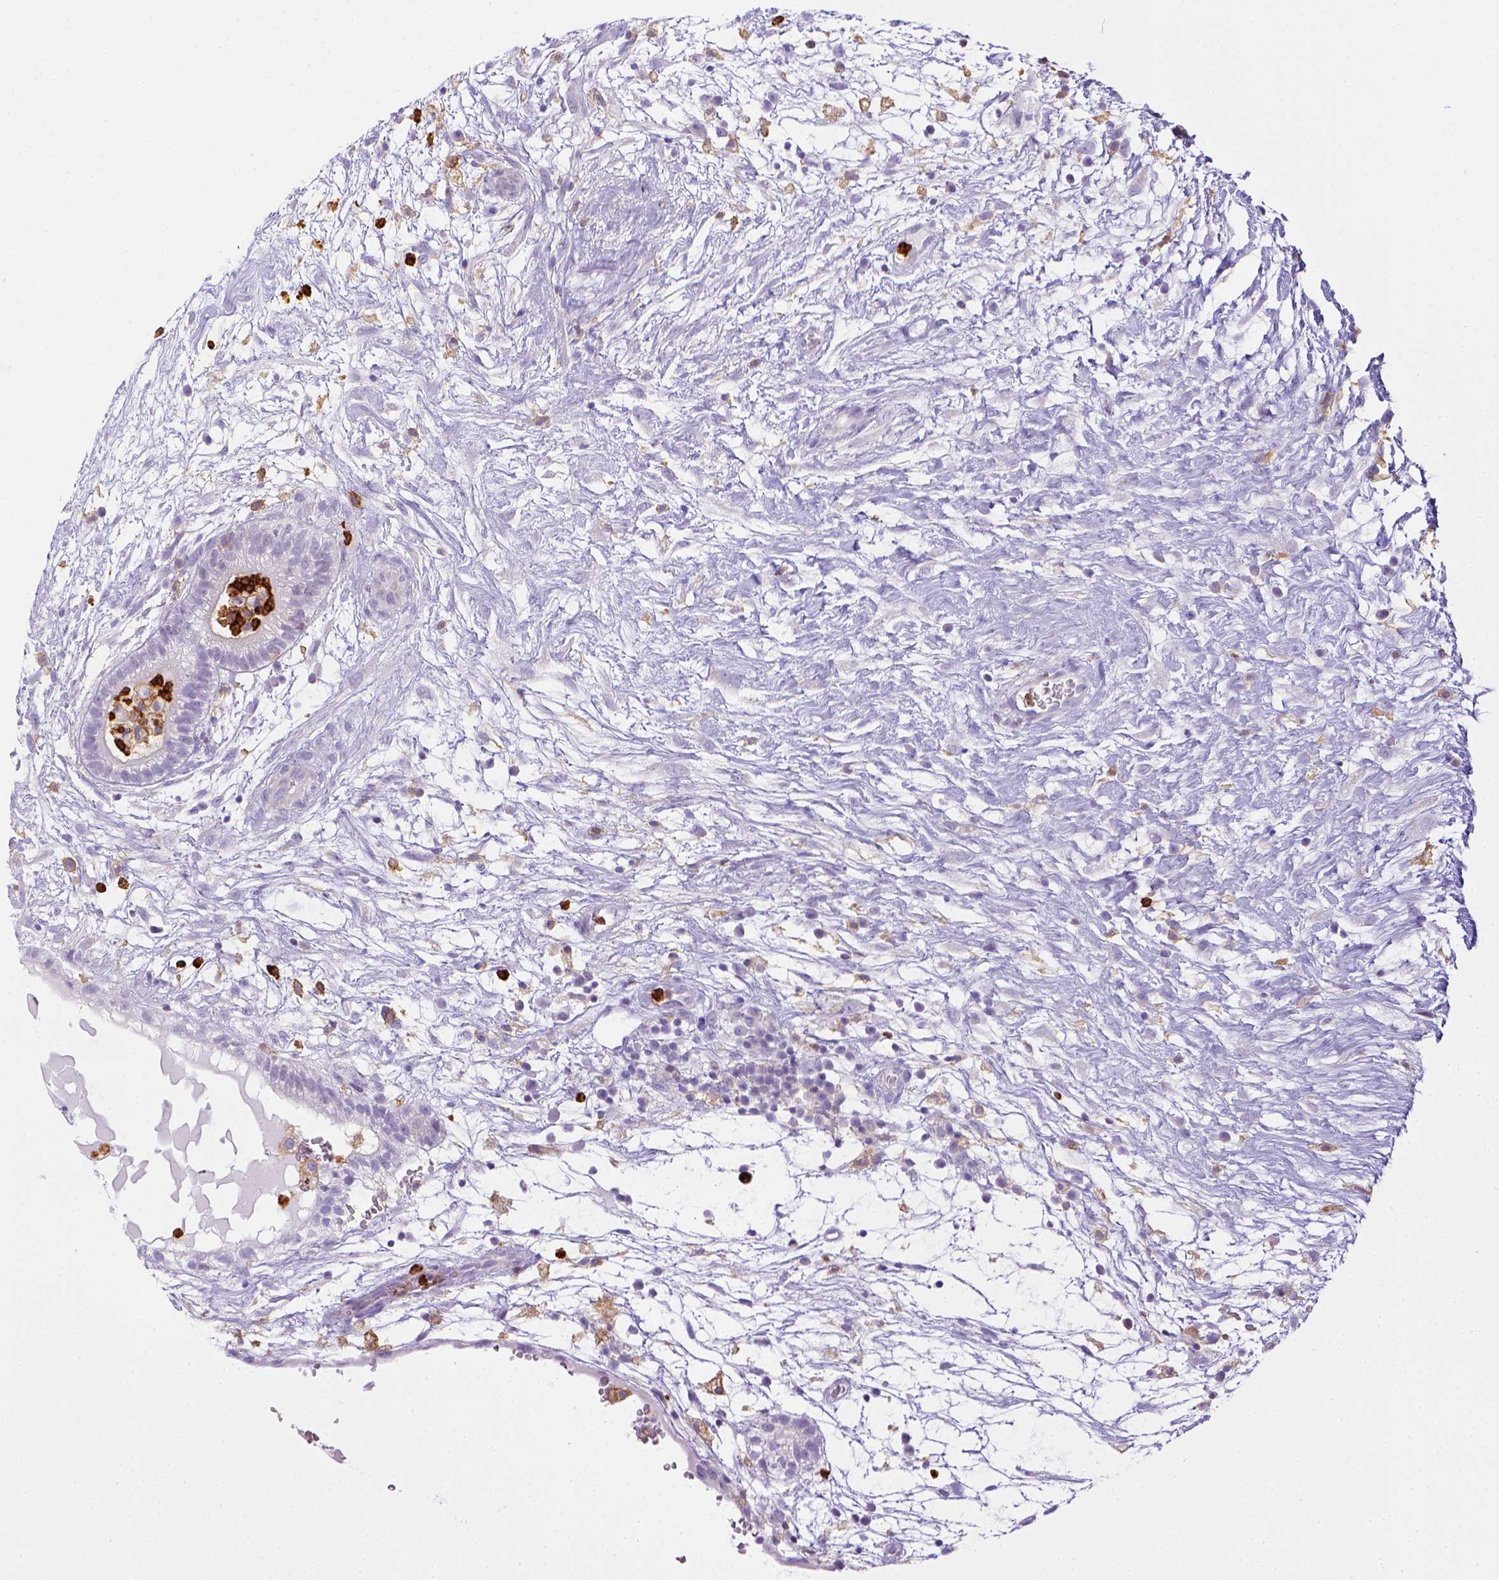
{"staining": {"intensity": "negative", "quantity": "none", "location": "none"}, "tissue": "testis cancer", "cell_type": "Tumor cells", "image_type": "cancer", "snomed": [{"axis": "morphology", "description": "Normal tissue, NOS"}, {"axis": "morphology", "description": "Carcinoma, Embryonal, NOS"}, {"axis": "topography", "description": "Testis"}], "caption": "Embryonal carcinoma (testis) was stained to show a protein in brown. There is no significant positivity in tumor cells.", "gene": "ITGAM", "patient": {"sex": "male", "age": 32}}